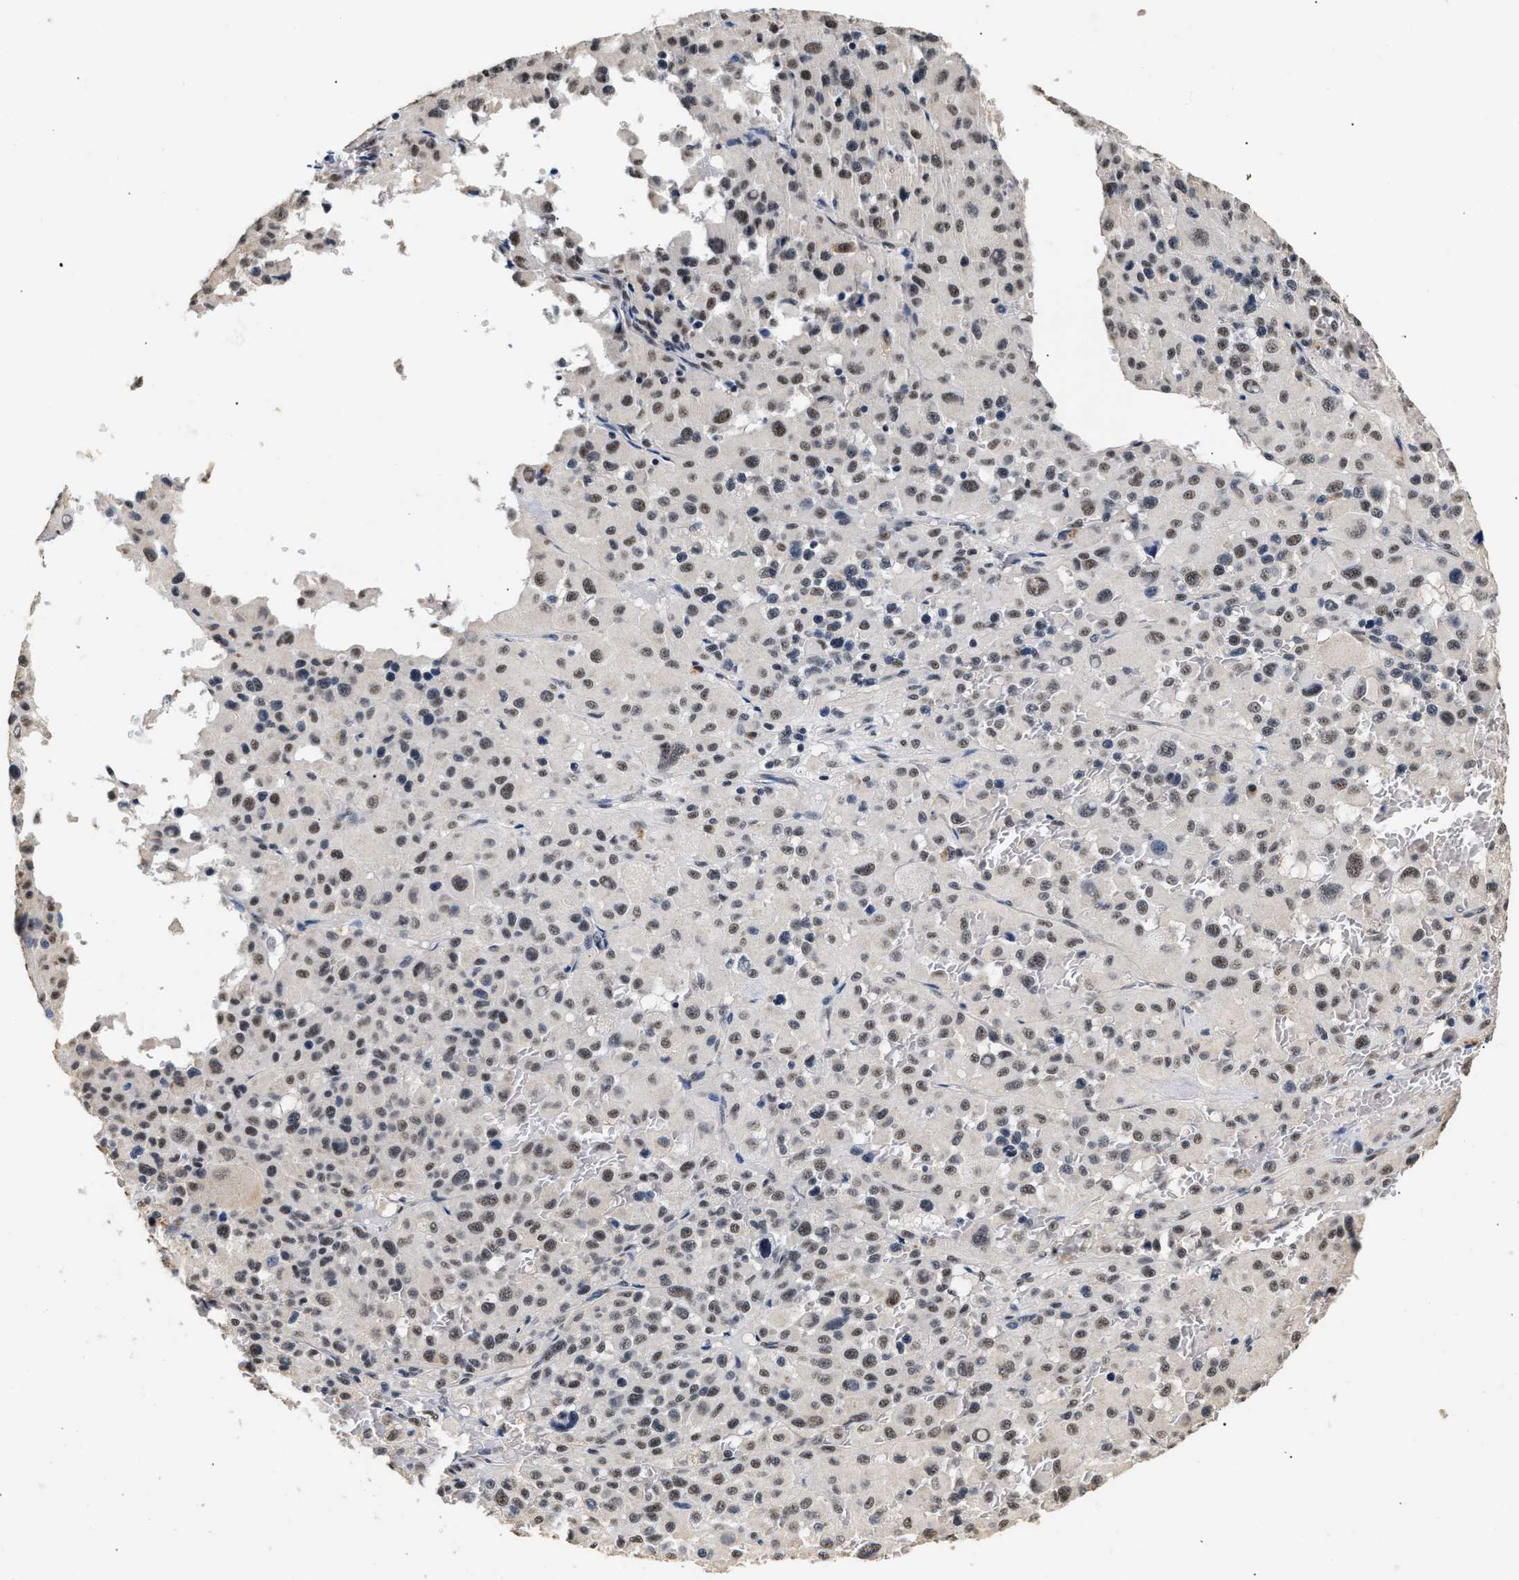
{"staining": {"intensity": "weak", "quantity": "25%-75%", "location": "nuclear"}, "tissue": "melanoma", "cell_type": "Tumor cells", "image_type": "cancer", "snomed": [{"axis": "morphology", "description": "Malignant melanoma, Metastatic site"}, {"axis": "topography", "description": "Skin"}], "caption": "IHC micrograph of neoplastic tissue: human melanoma stained using immunohistochemistry (IHC) displays low levels of weak protein expression localized specifically in the nuclear of tumor cells, appearing as a nuclear brown color.", "gene": "THOC1", "patient": {"sex": "female", "age": 74}}